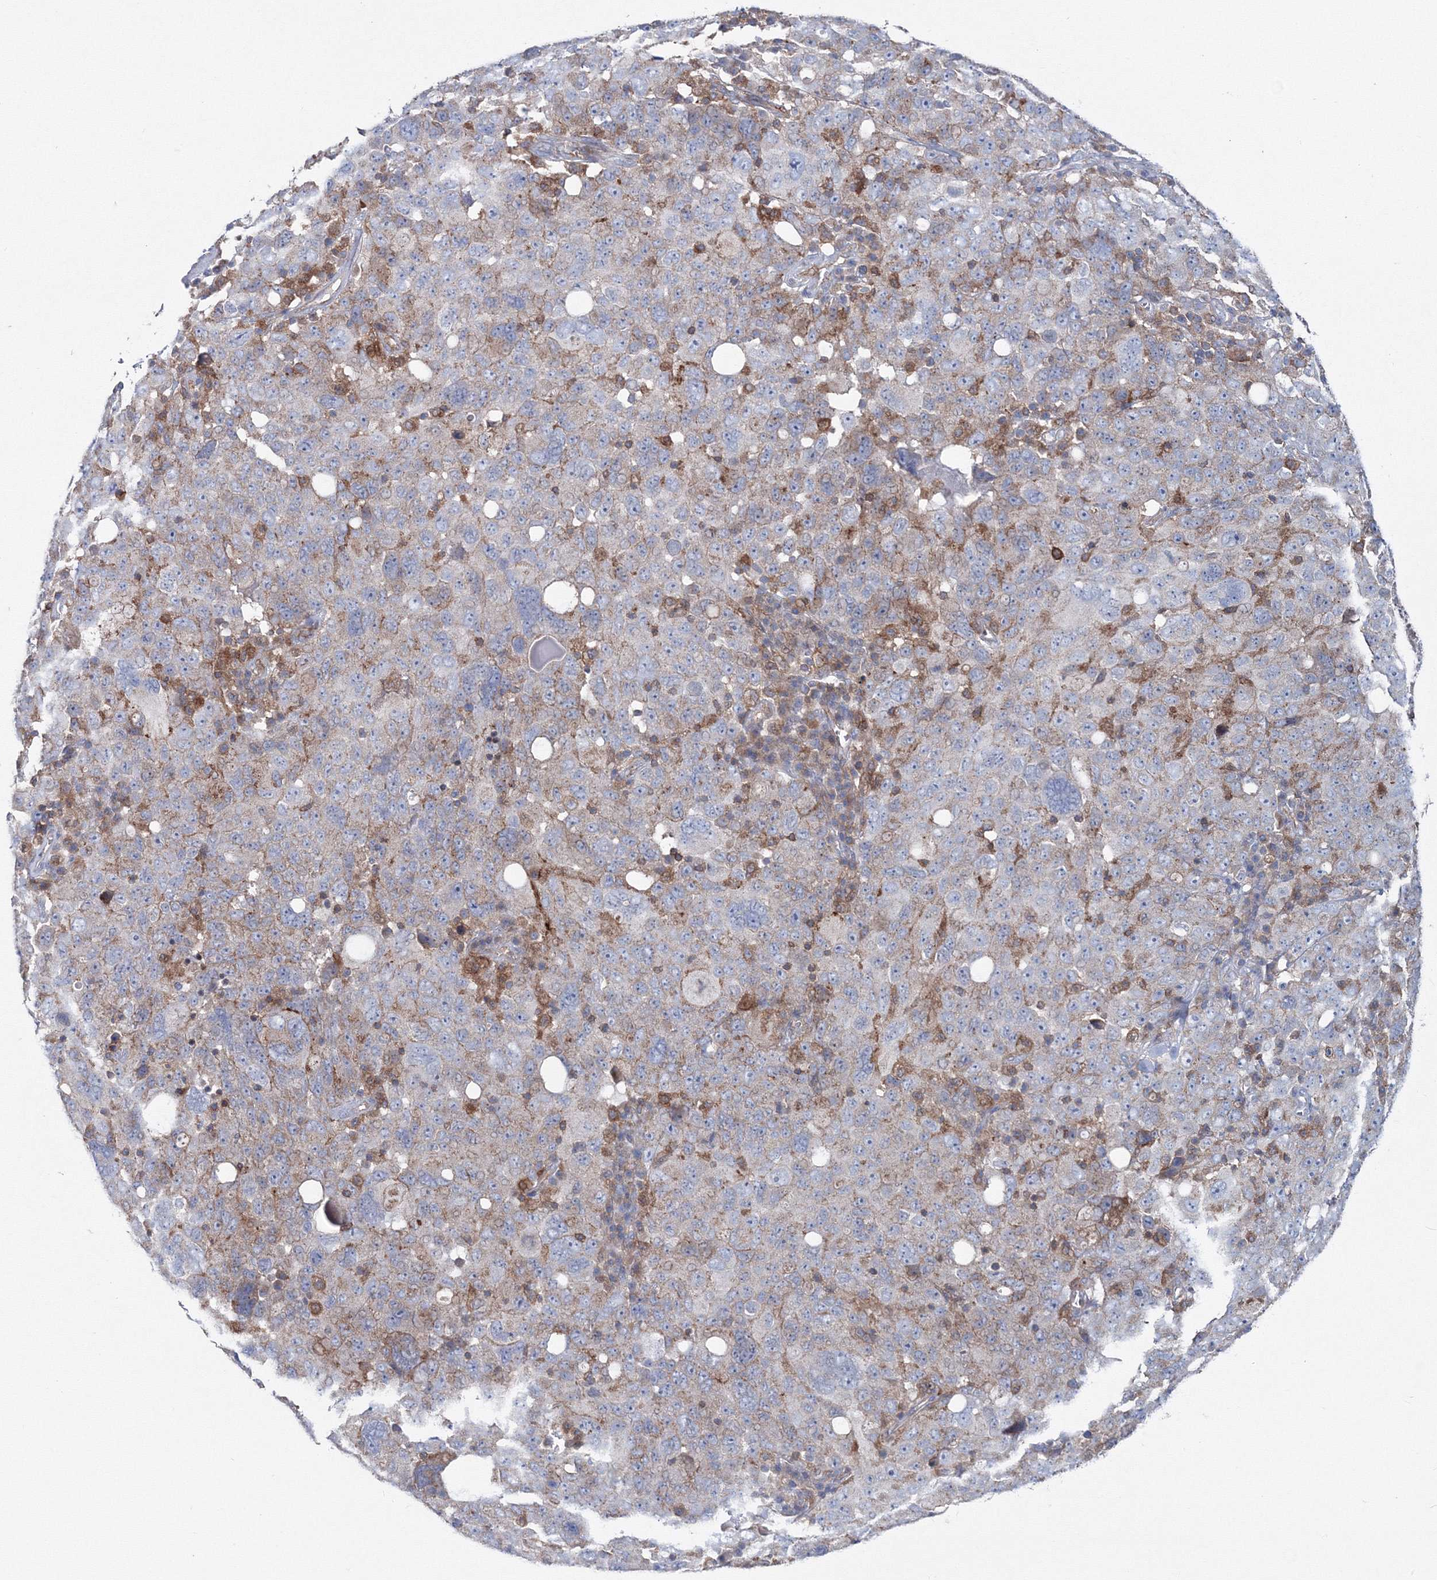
{"staining": {"intensity": "negative", "quantity": "none", "location": "none"}, "tissue": "ovarian cancer", "cell_type": "Tumor cells", "image_type": "cancer", "snomed": [{"axis": "morphology", "description": "Carcinoma, endometroid"}, {"axis": "topography", "description": "Ovary"}], "caption": "Immunohistochemistry photomicrograph of neoplastic tissue: ovarian cancer (endometroid carcinoma) stained with DAB reveals no significant protein staining in tumor cells. (Stains: DAB (3,3'-diaminobenzidine) IHC with hematoxylin counter stain, Microscopy: brightfield microscopy at high magnification).", "gene": "GGA2", "patient": {"sex": "female", "age": 62}}